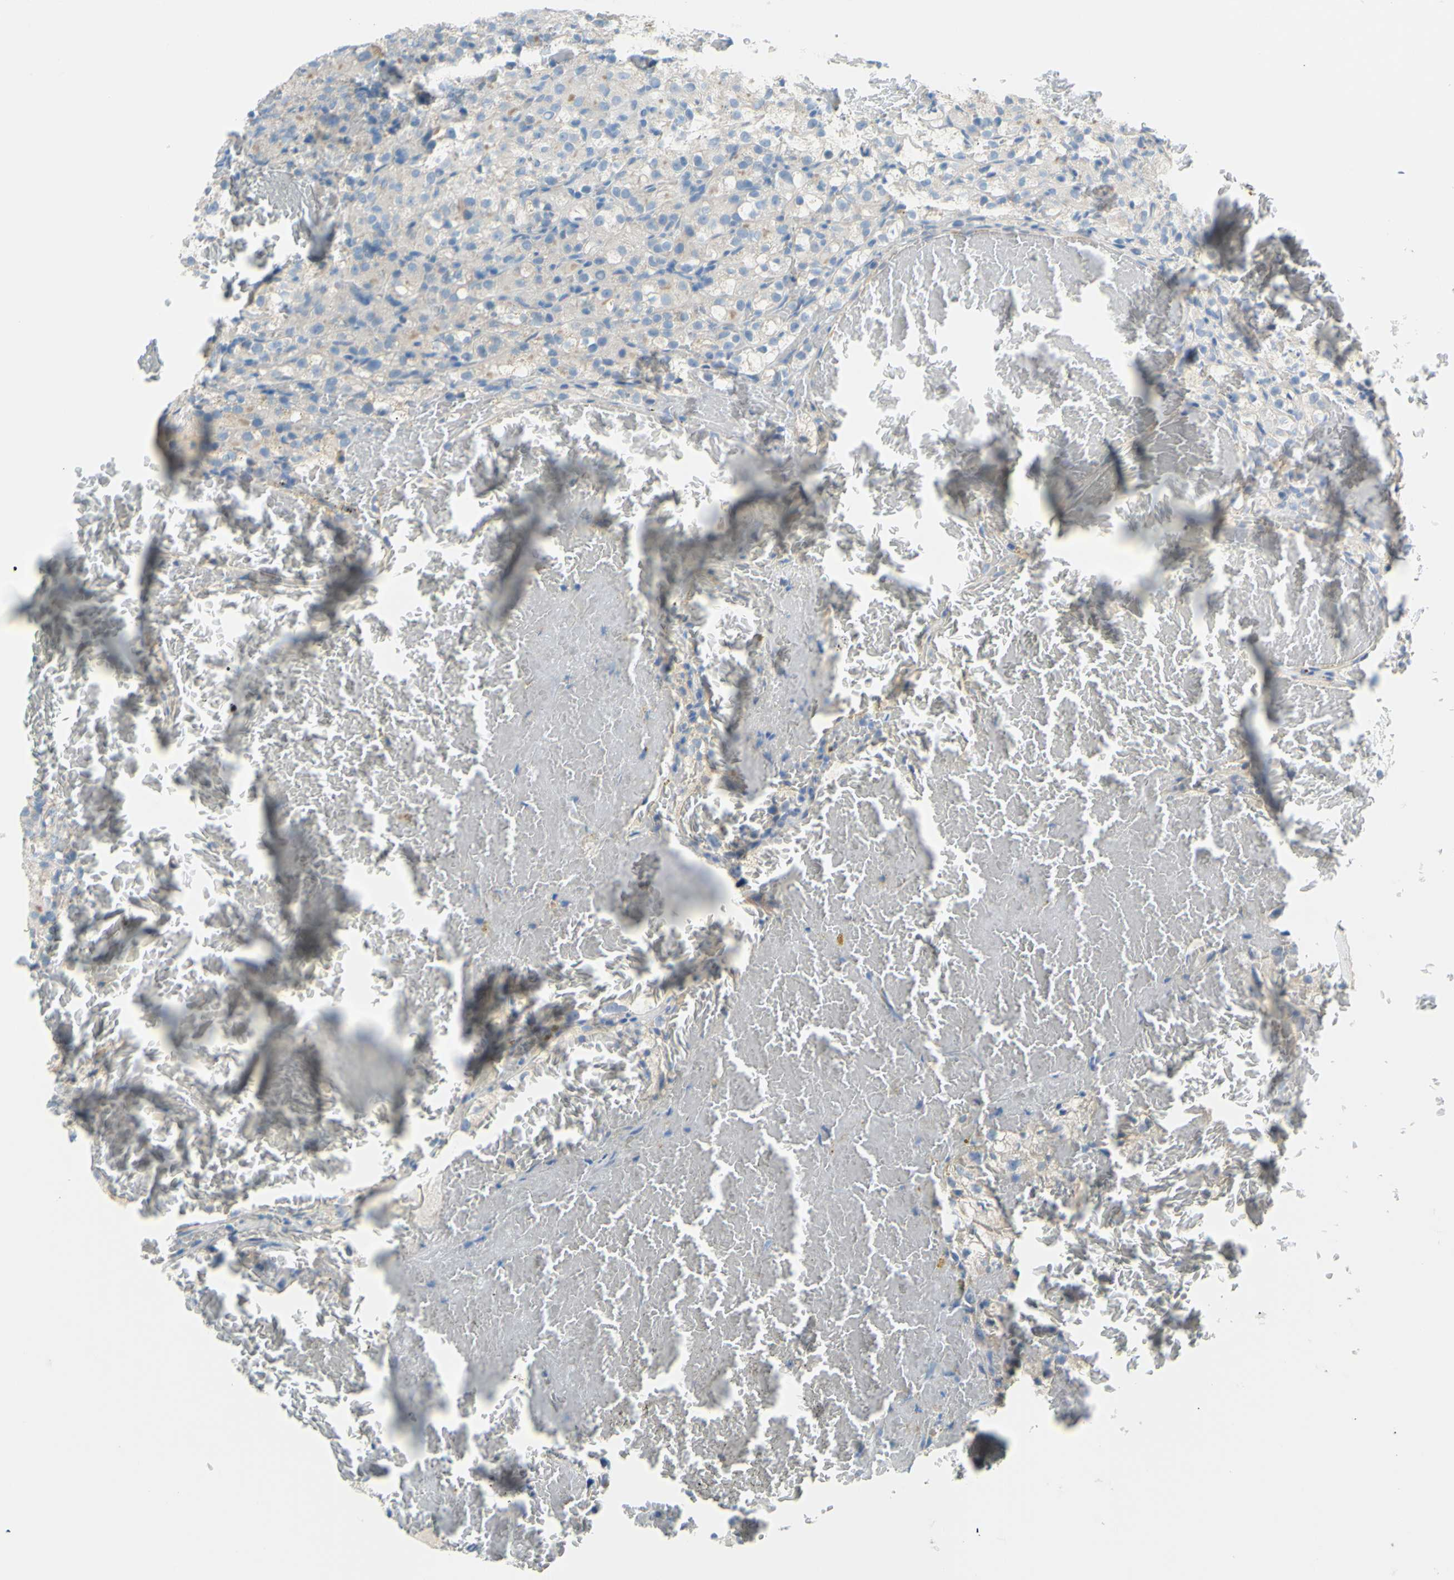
{"staining": {"intensity": "weak", "quantity": ">75%", "location": "cytoplasmic/membranous"}, "tissue": "renal cancer", "cell_type": "Tumor cells", "image_type": "cancer", "snomed": [{"axis": "morphology", "description": "Adenocarcinoma, NOS"}, {"axis": "topography", "description": "Kidney"}], "caption": "Tumor cells exhibit low levels of weak cytoplasmic/membranous staining in approximately >75% of cells in renal cancer.", "gene": "SLC1A2", "patient": {"sex": "male", "age": 61}}